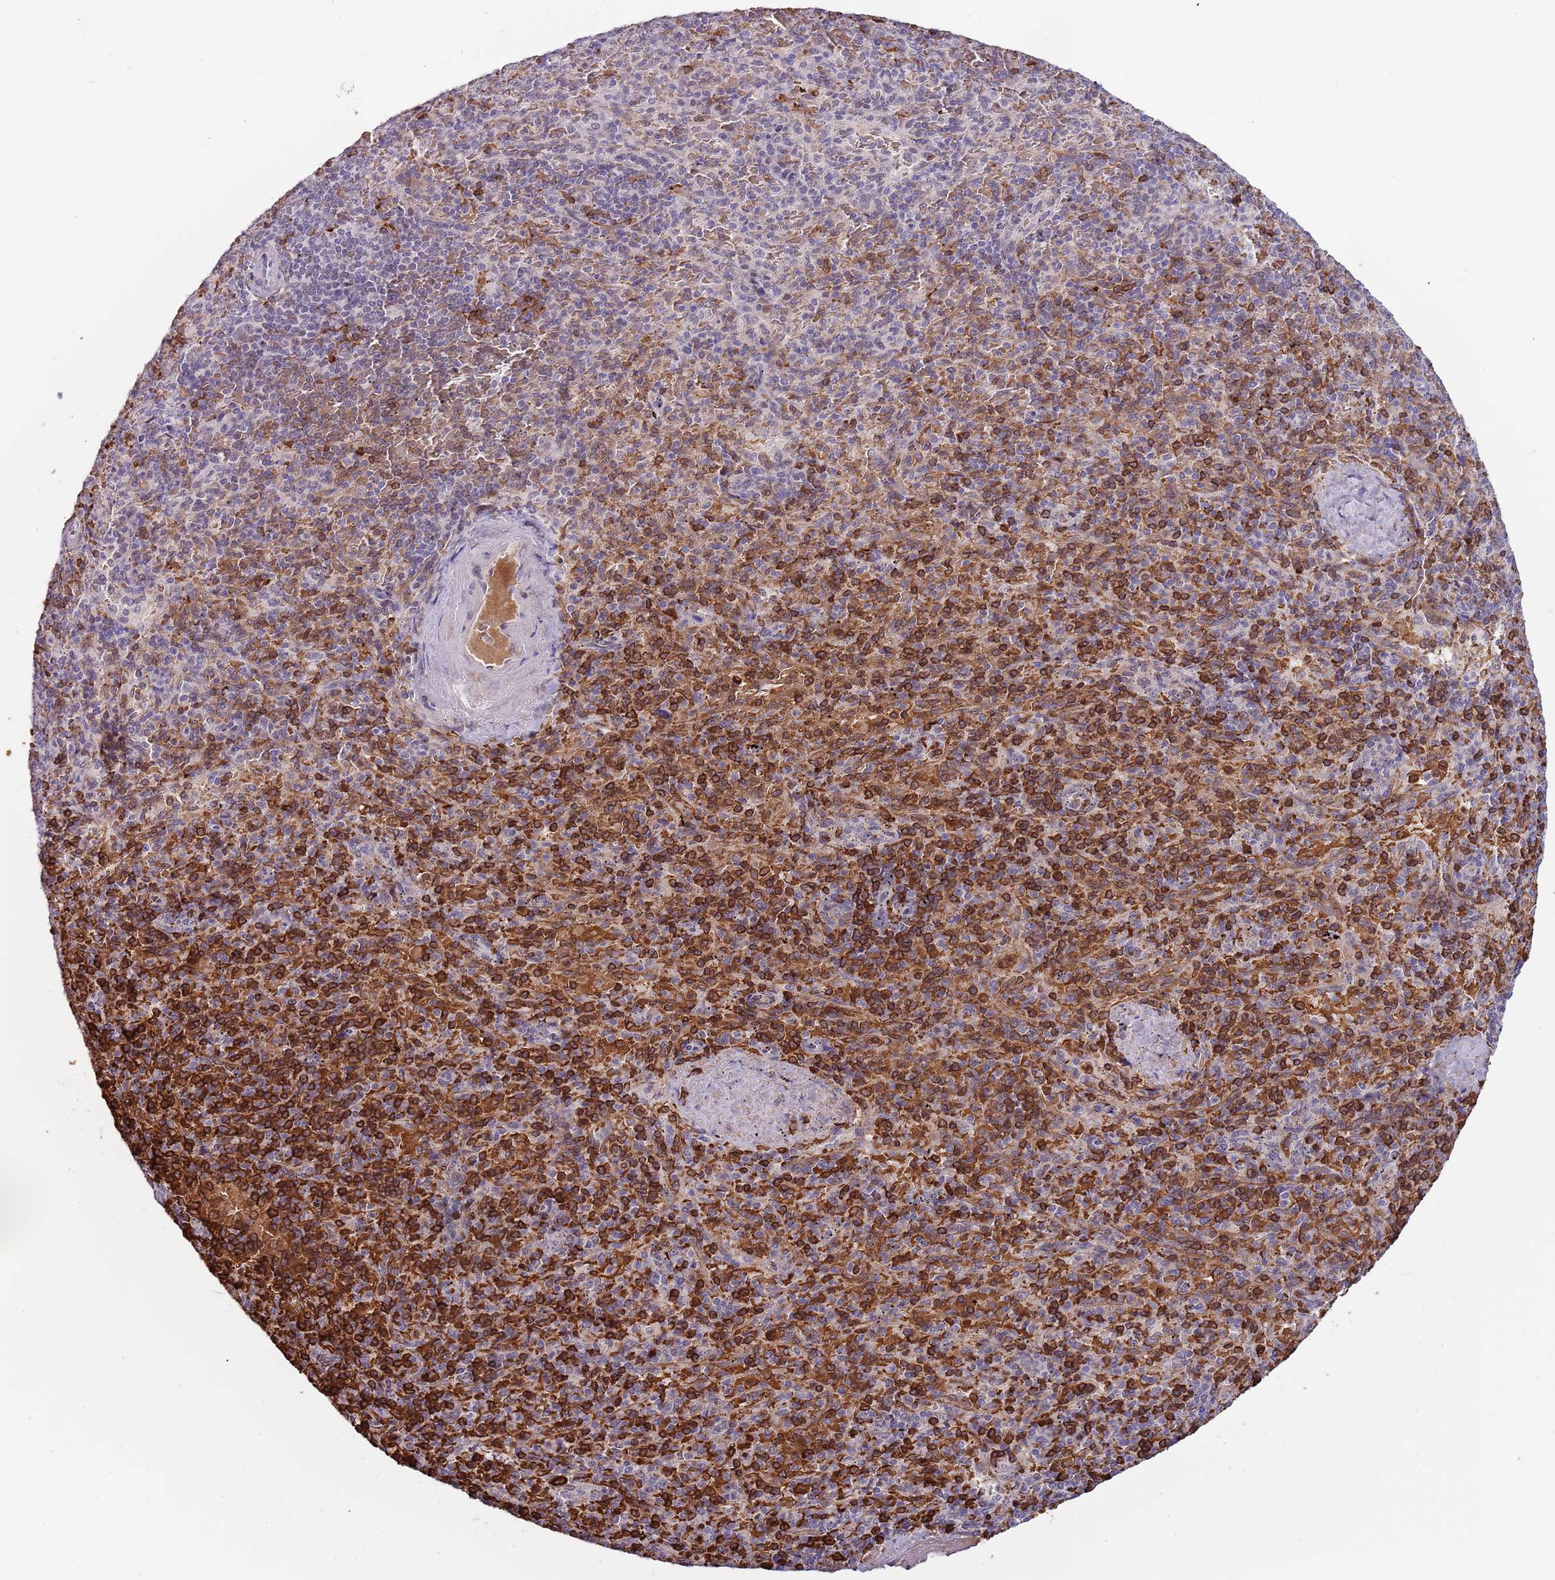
{"staining": {"intensity": "strong", "quantity": "25%-75%", "location": "cytoplasmic/membranous"}, "tissue": "spleen", "cell_type": "Cells in red pulp", "image_type": "normal", "snomed": [{"axis": "morphology", "description": "Normal tissue, NOS"}, {"axis": "topography", "description": "Spleen"}], "caption": "Cells in red pulp display high levels of strong cytoplasmic/membranous staining in about 25%-75% of cells in normal spleen.", "gene": "LYPD6B", "patient": {"sex": "male", "age": 82}}